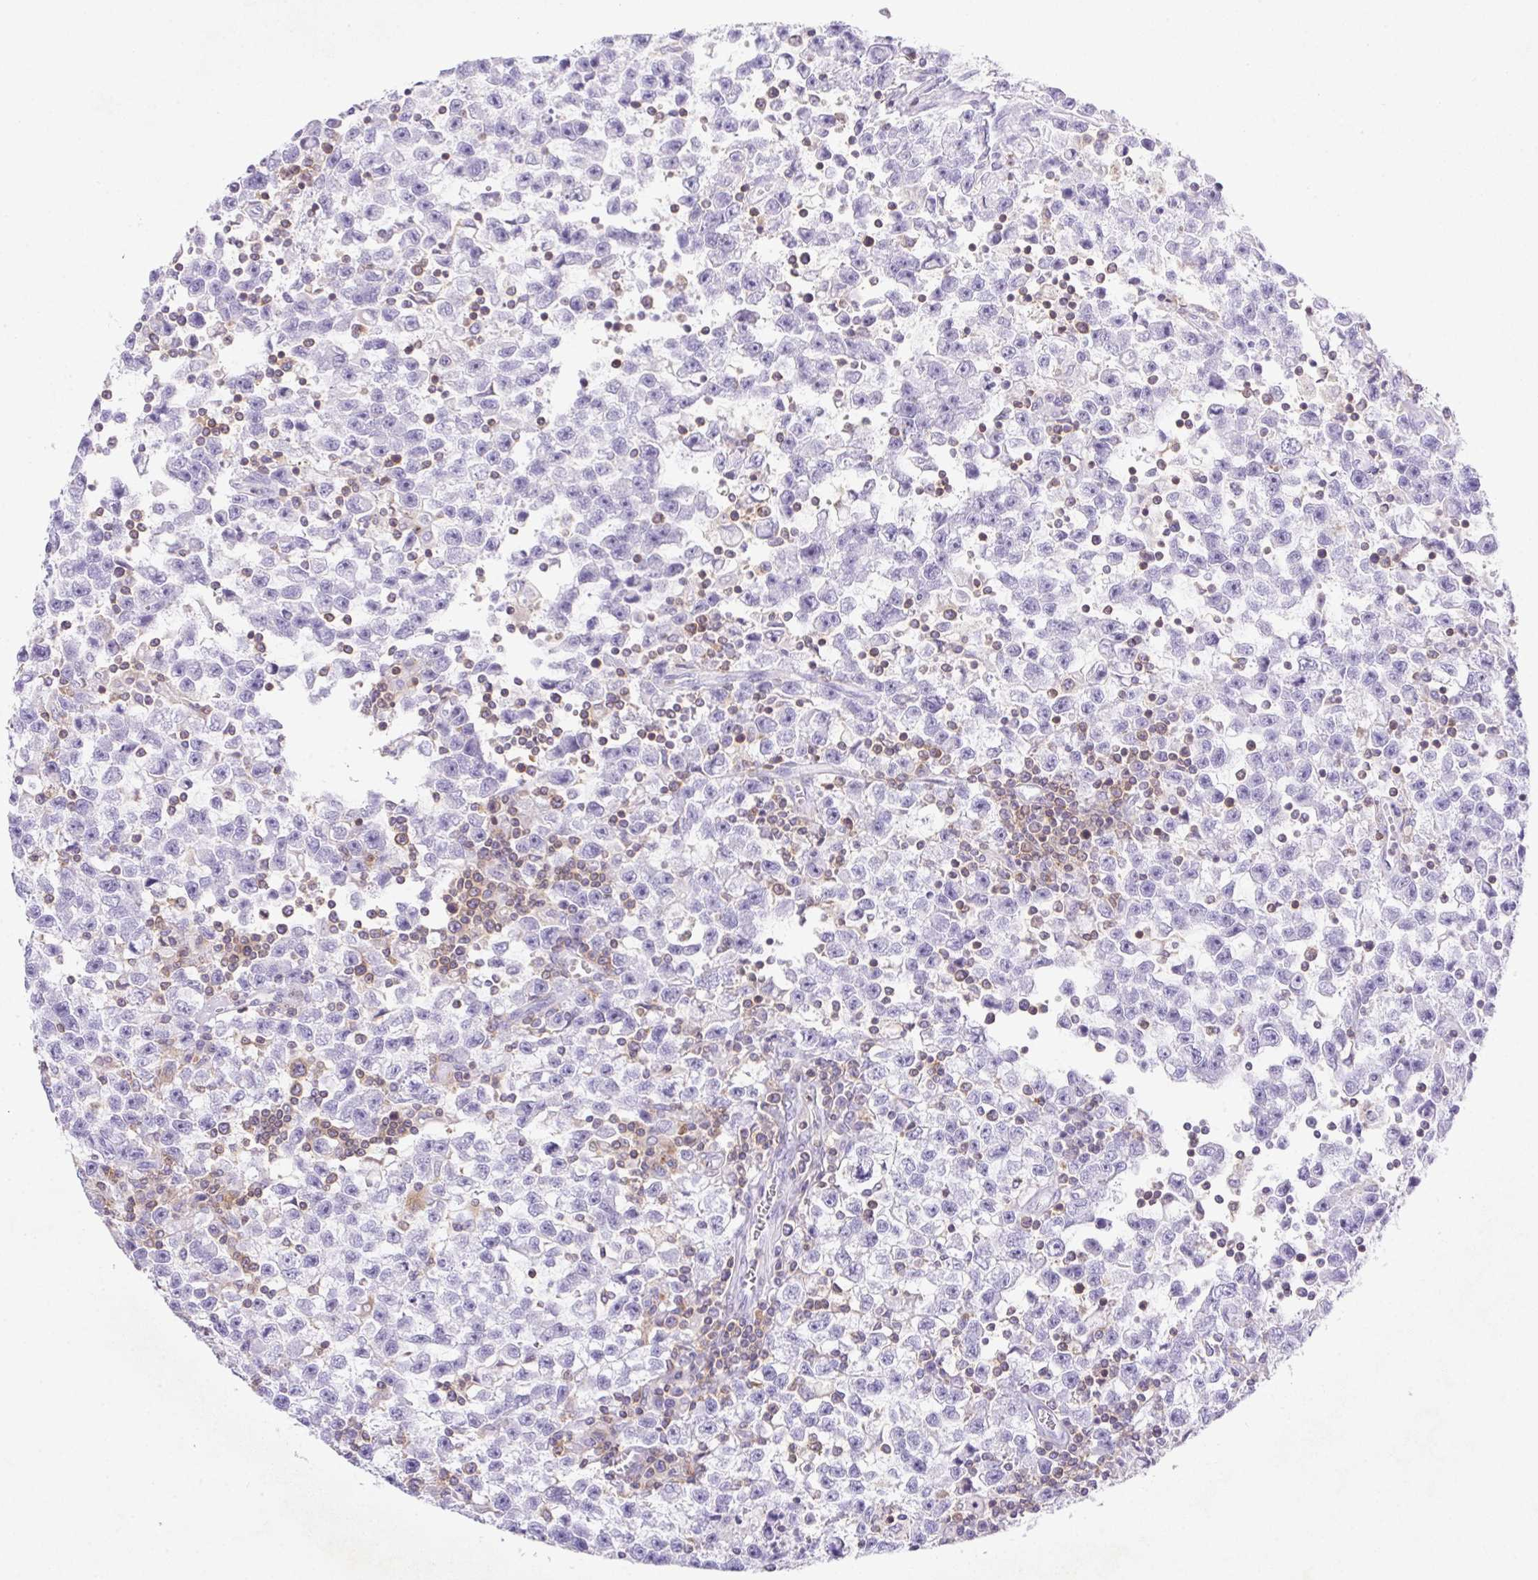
{"staining": {"intensity": "negative", "quantity": "none", "location": "none"}, "tissue": "testis cancer", "cell_type": "Tumor cells", "image_type": "cancer", "snomed": [{"axis": "morphology", "description": "Seminoma, NOS"}, {"axis": "topography", "description": "Testis"}], "caption": "Human testis cancer stained for a protein using IHC reveals no staining in tumor cells.", "gene": "APBB1IP", "patient": {"sex": "male", "age": 31}}